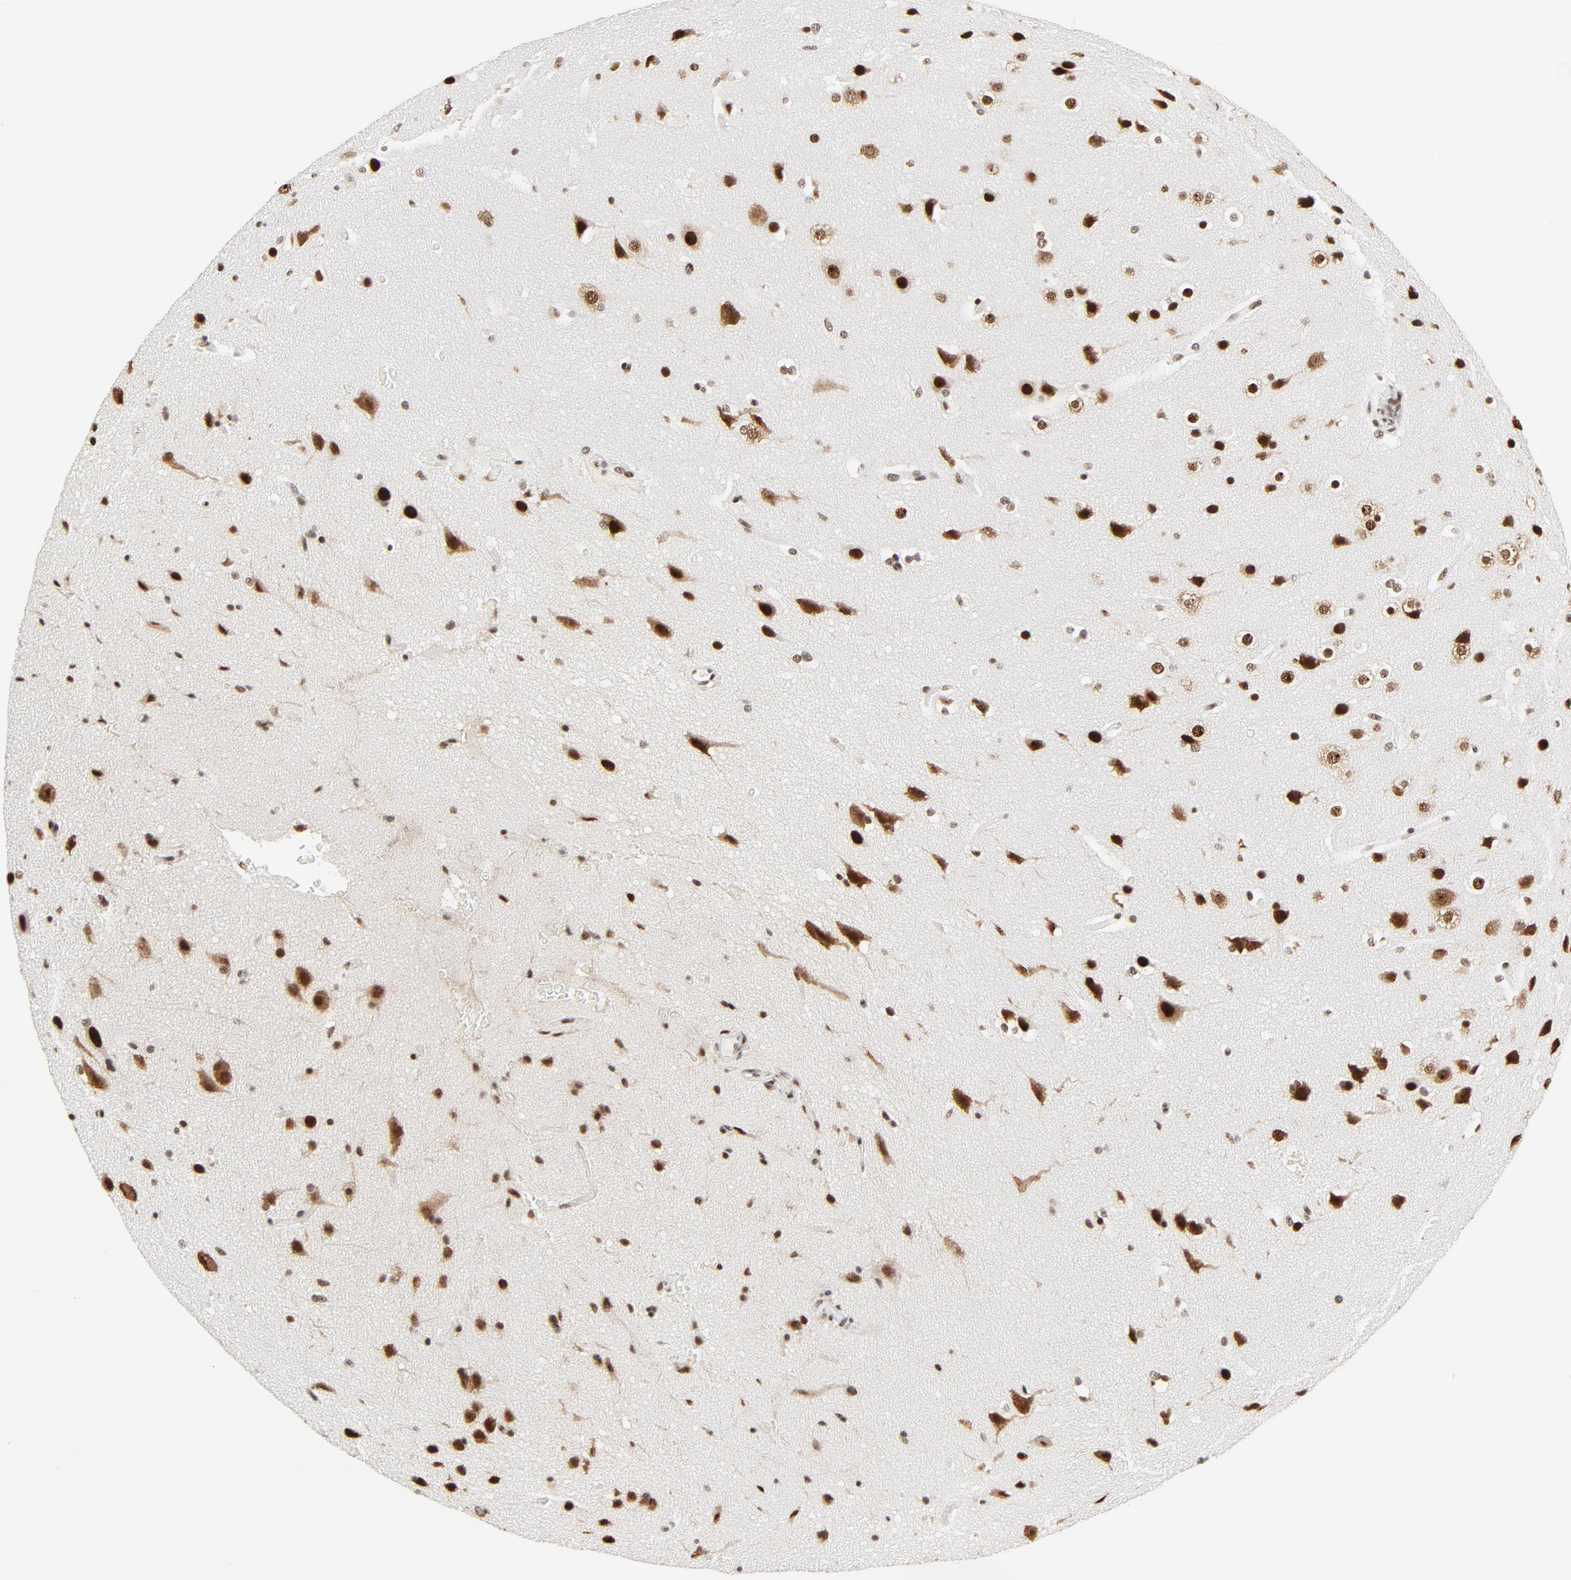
{"staining": {"intensity": "strong", "quantity": ">75%", "location": "nuclear"}, "tissue": "glioma", "cell_type": "Tumor cells", "image_type": "cancer", "snomed": [{"axis": "morphology", "description": "Glioma, malignant, Low grade"}, {"axis": "topography", "description": "Cerebral cortex"}], "caption": "Approximately >75% of tumor cells in human low-grade glioma (malignant) exhibit strong nuclear protein positivity as visualized by brown immunohistochemical staining.", "gene": "GTF2H1", "patient": {"sex": "female", "age": 47}}